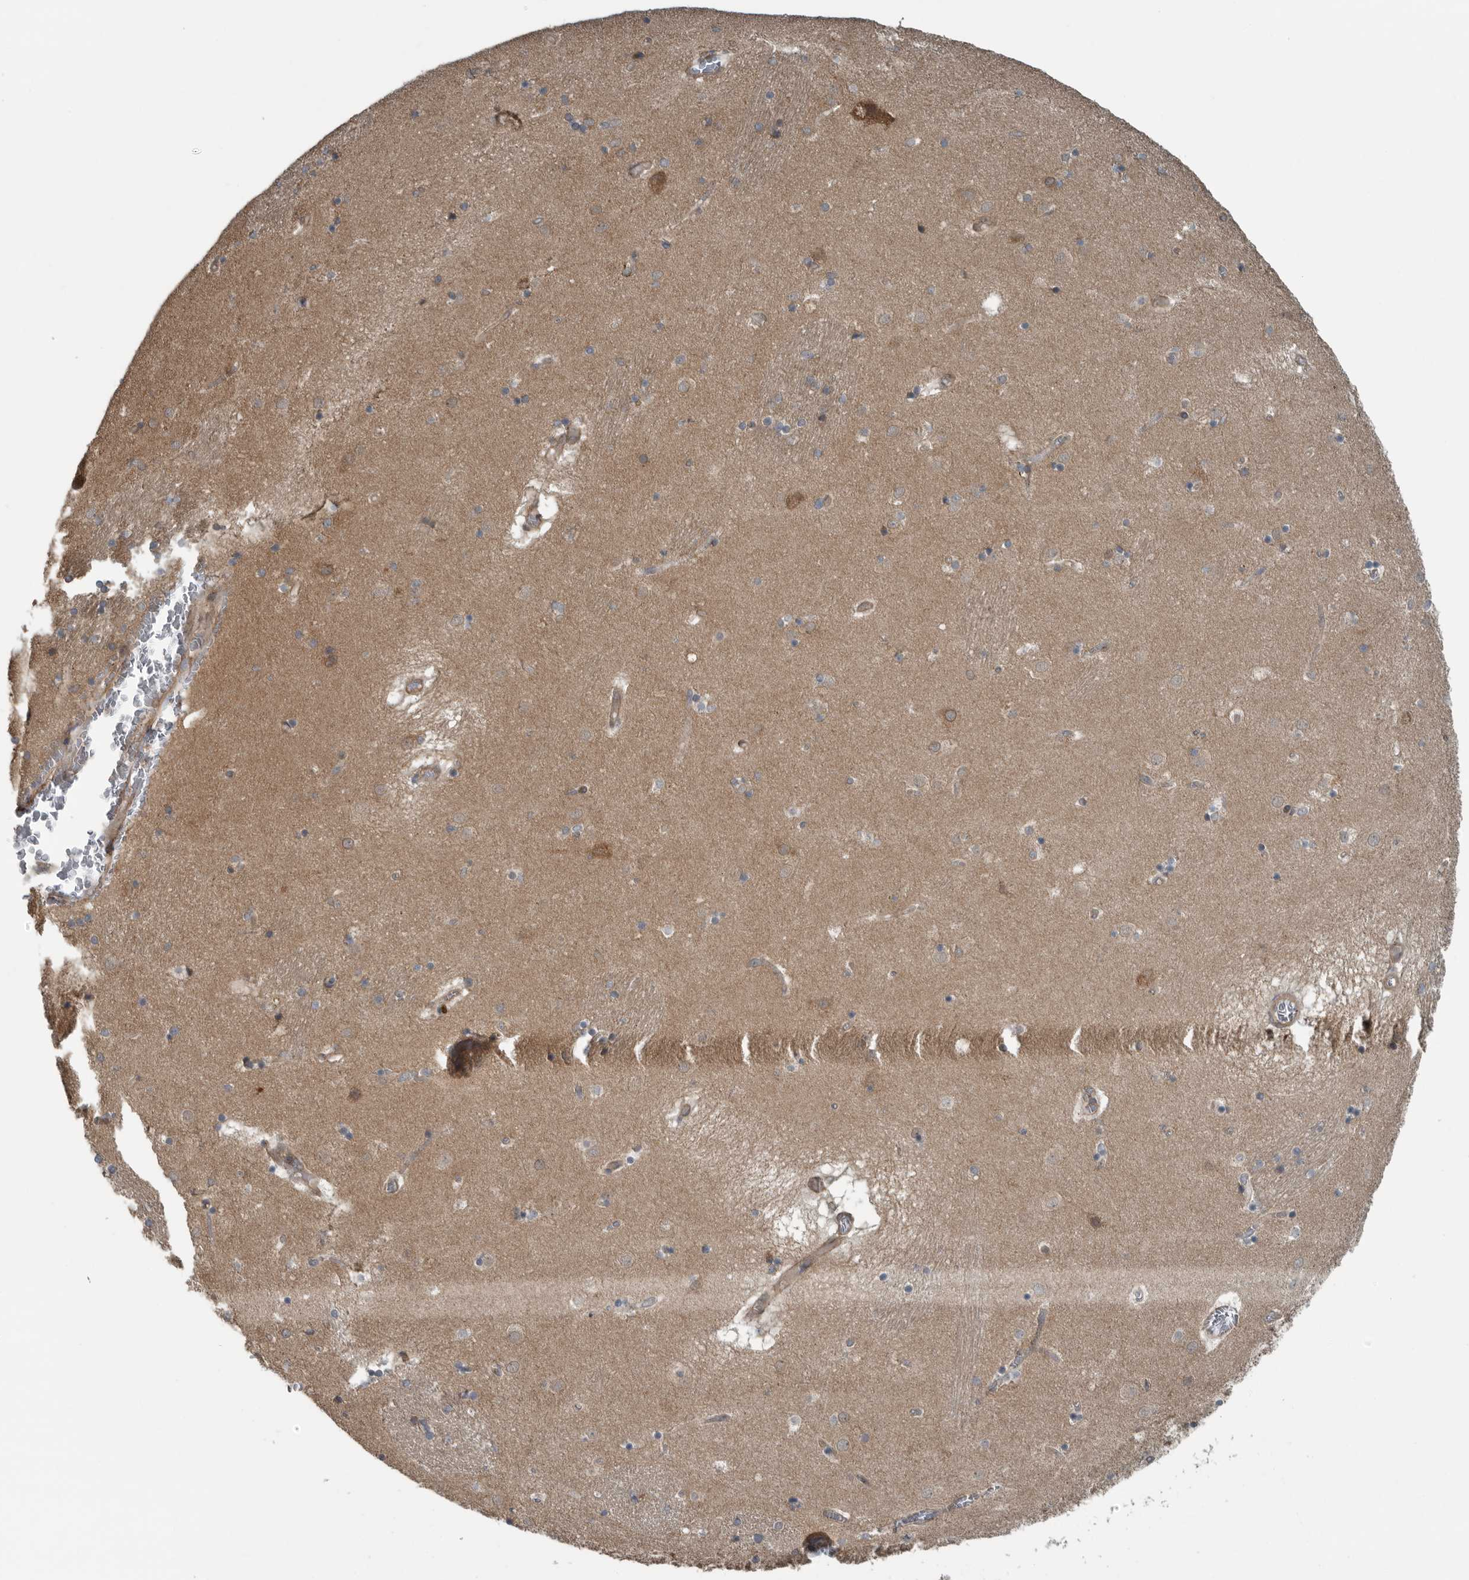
{"staining": {"intensity": "weak", "quantity": "<25%", "location": "cytoplasmic/membranous"}, "tissue": "caudate", "cell_type": "Glial cells", "image_type": "normal", "snomed": [{"axis": "morphology", "description": "Normal tissue, NOS"}, {"axis": "topography", "description": "Lateral ventricle wall"}], "caption": "There is no significant staining in glial cells of caudate.", "gene": "AMFR", "patient": {"sex": "male", "age": 70}}